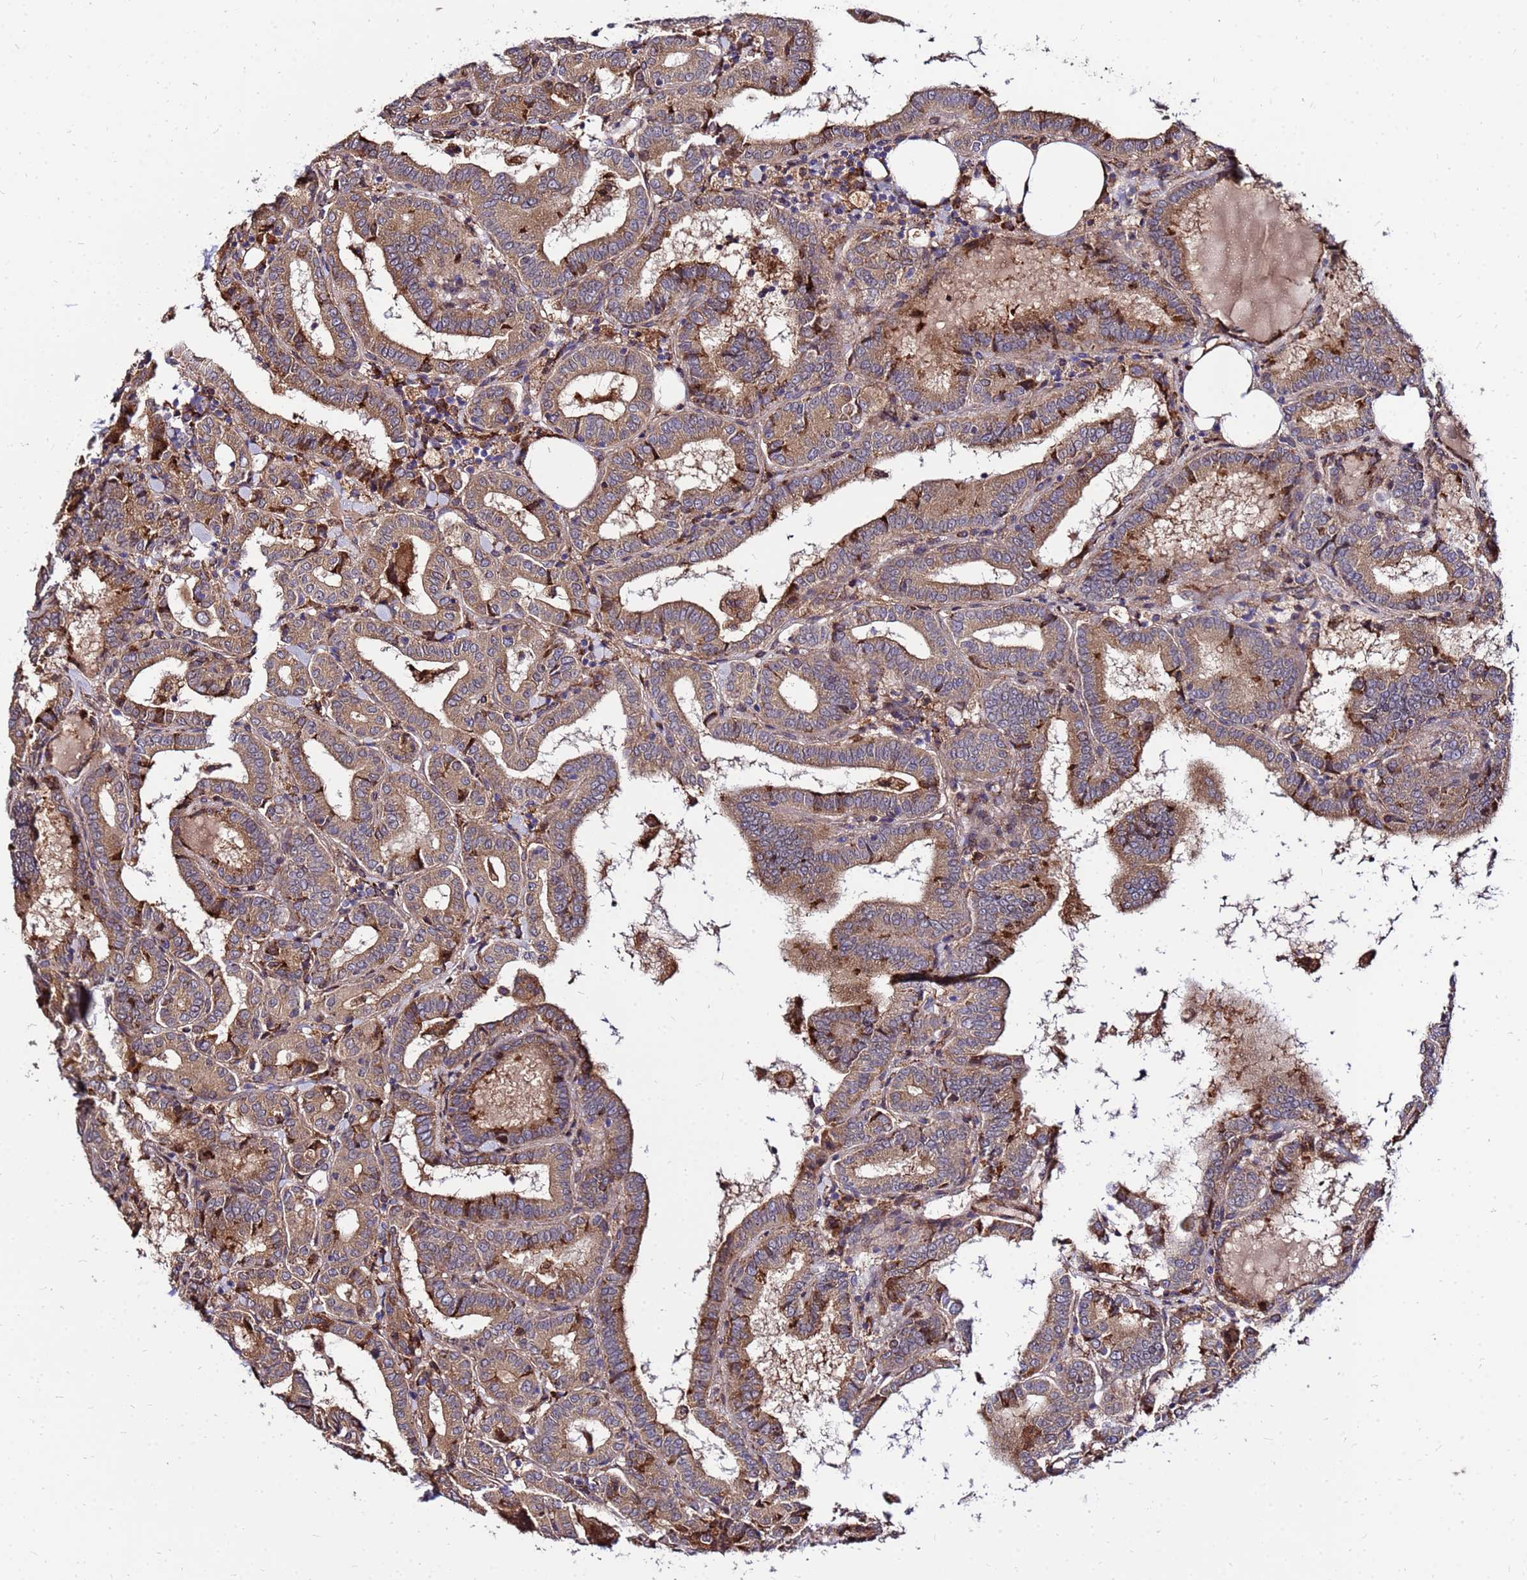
{"staining": {"intensity": "moderate", "quantity": ">75%", "location": "cytoplasmic/membranous"}, "tissue": "thyroid cancer", "cell_type": "Tumor cells", "image_type": "cancer", "snomed": [{"axis": "morphology", "description": "Papillary adenocarcinoma, NOS"}, {"axis": "topography", "description": "Thyroid gland"}], "caption": "Thyroid cancer tissue exhibits moderate cytoplasmic/membranous expression in about >75% of tumor cells, visualized by immunohistochemistry.", "gene": "WWC2", "patient": {"sex": "female", "age": 72}}